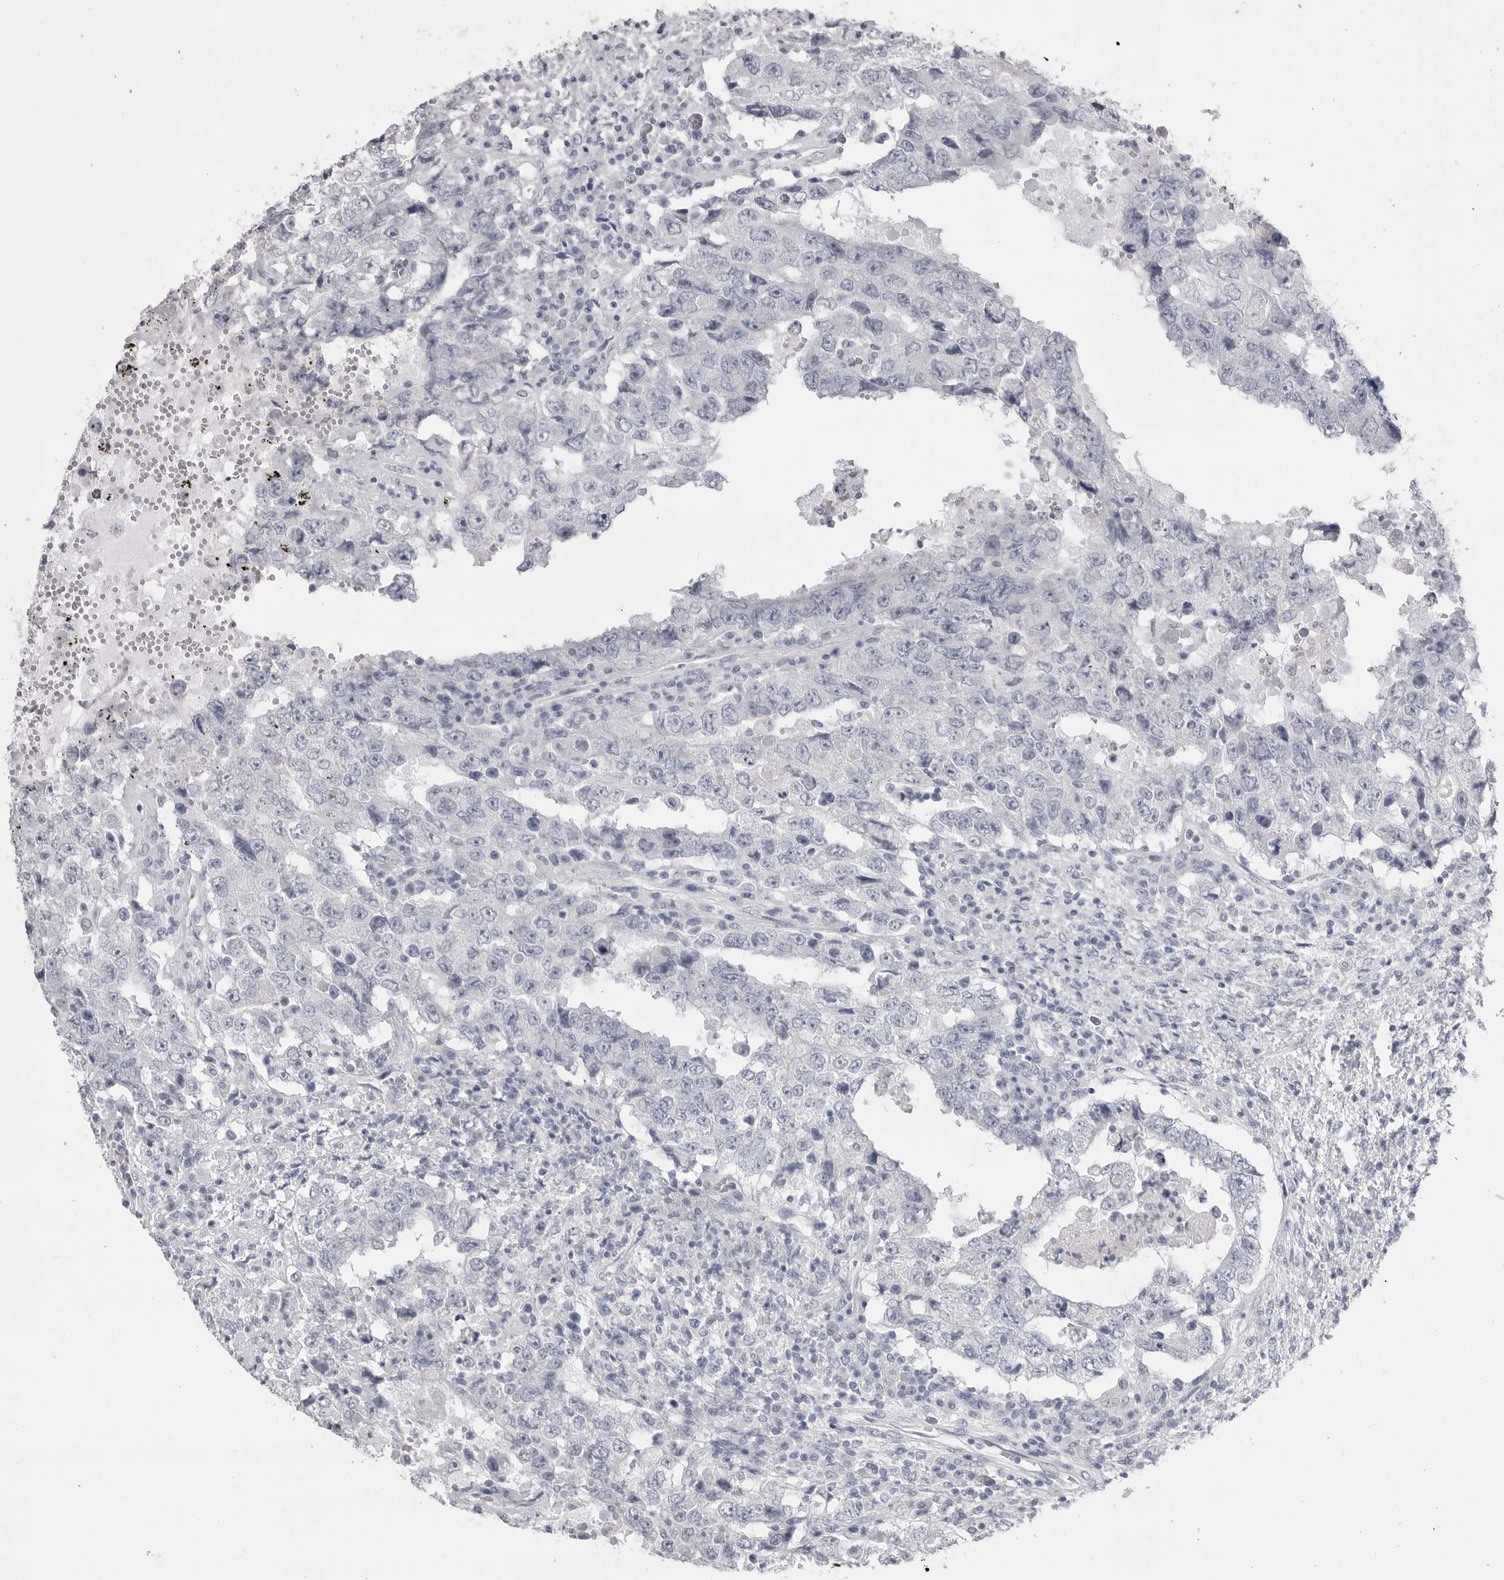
{"staining": {"intensity": "negative", "quantity": "none", "location": "none"}, "tissue": "testis cancer", "cell_type": "Tumor cells", "image_type": "cancer", "snomed": [{"axis": "morphology", "description": "Carcinoma, Embryonal, NOS"}, {"axis": "topography", "description": "Testis"}], "caption": "IHC histopathology image of neoplastic tissue: human testis embryonal carcinoma stained with DAB exhibits no significant protein staining in tumor cells. The staining is performed using DAB brown chromogen with nuclei counter-stained in using hematoxylin.", "gene": "CPB1", "patient": {"sex": "male", "age": 26}}